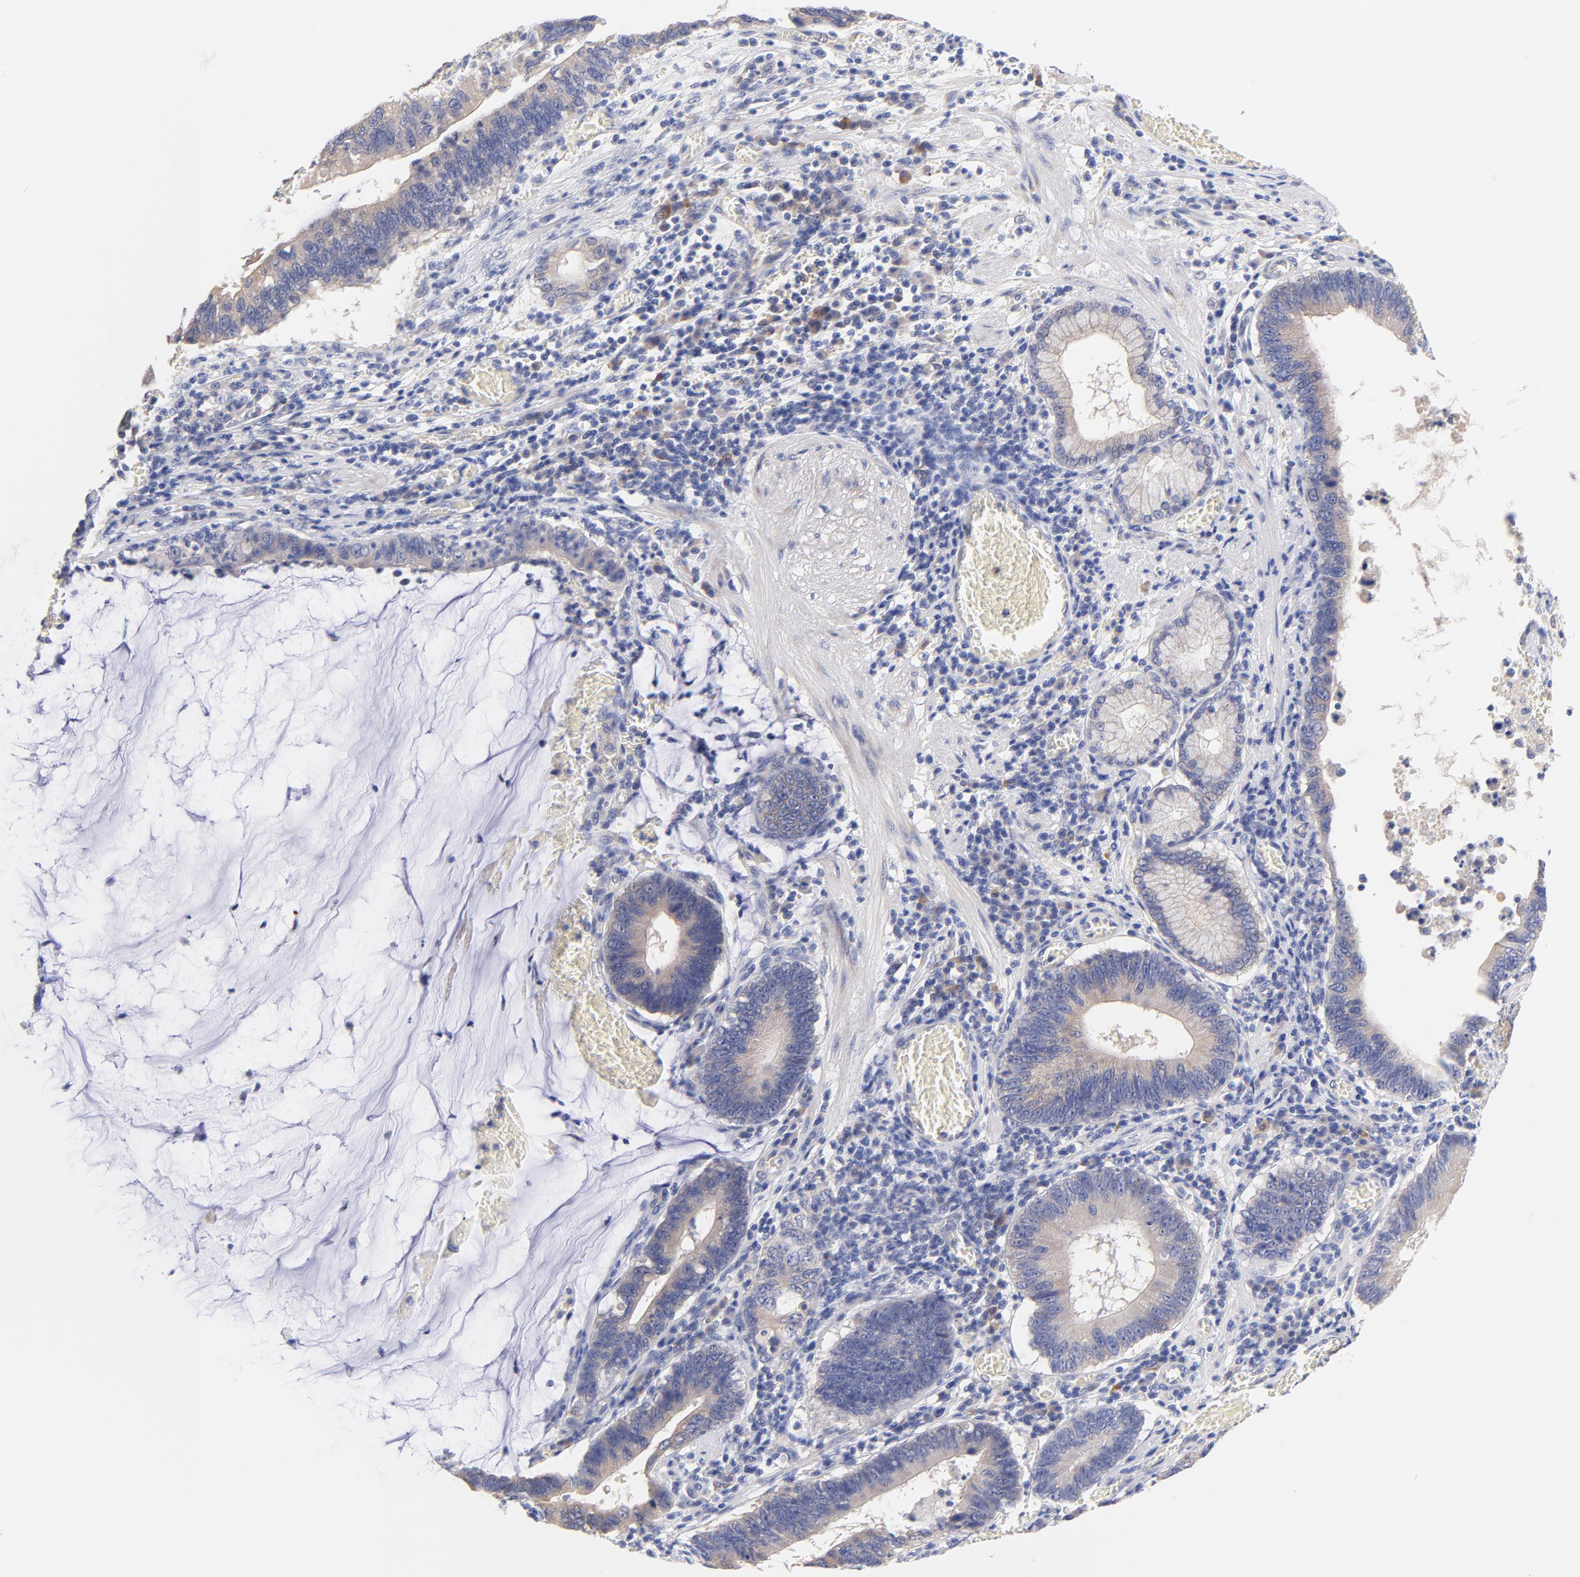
{"staining": {"intensity": "weak", "quantity": ">75%", "location": "cytoplasmic/membranous"}, "tissue": "stomach cancer", "cell_type": "Tumor cells", "image_type": "cancer", "snomed": [{"axis": "morphology", "description": "Adenocarcinoma, NOS"}, {"axis": "topography", "description": "Stomach"}, {"axis": "topography", "description": "Gastric cardia"}], "caption": "Protein expression analysis of stomach adenocarcinoma exhibits weak cytoplasmic/membranous expression in about >75% of tumor cells. (IHC, brightfield microscopy, high magnification).", "gene": "TNFRSF13C", "patient": {"sex": "male", "age": 59}}